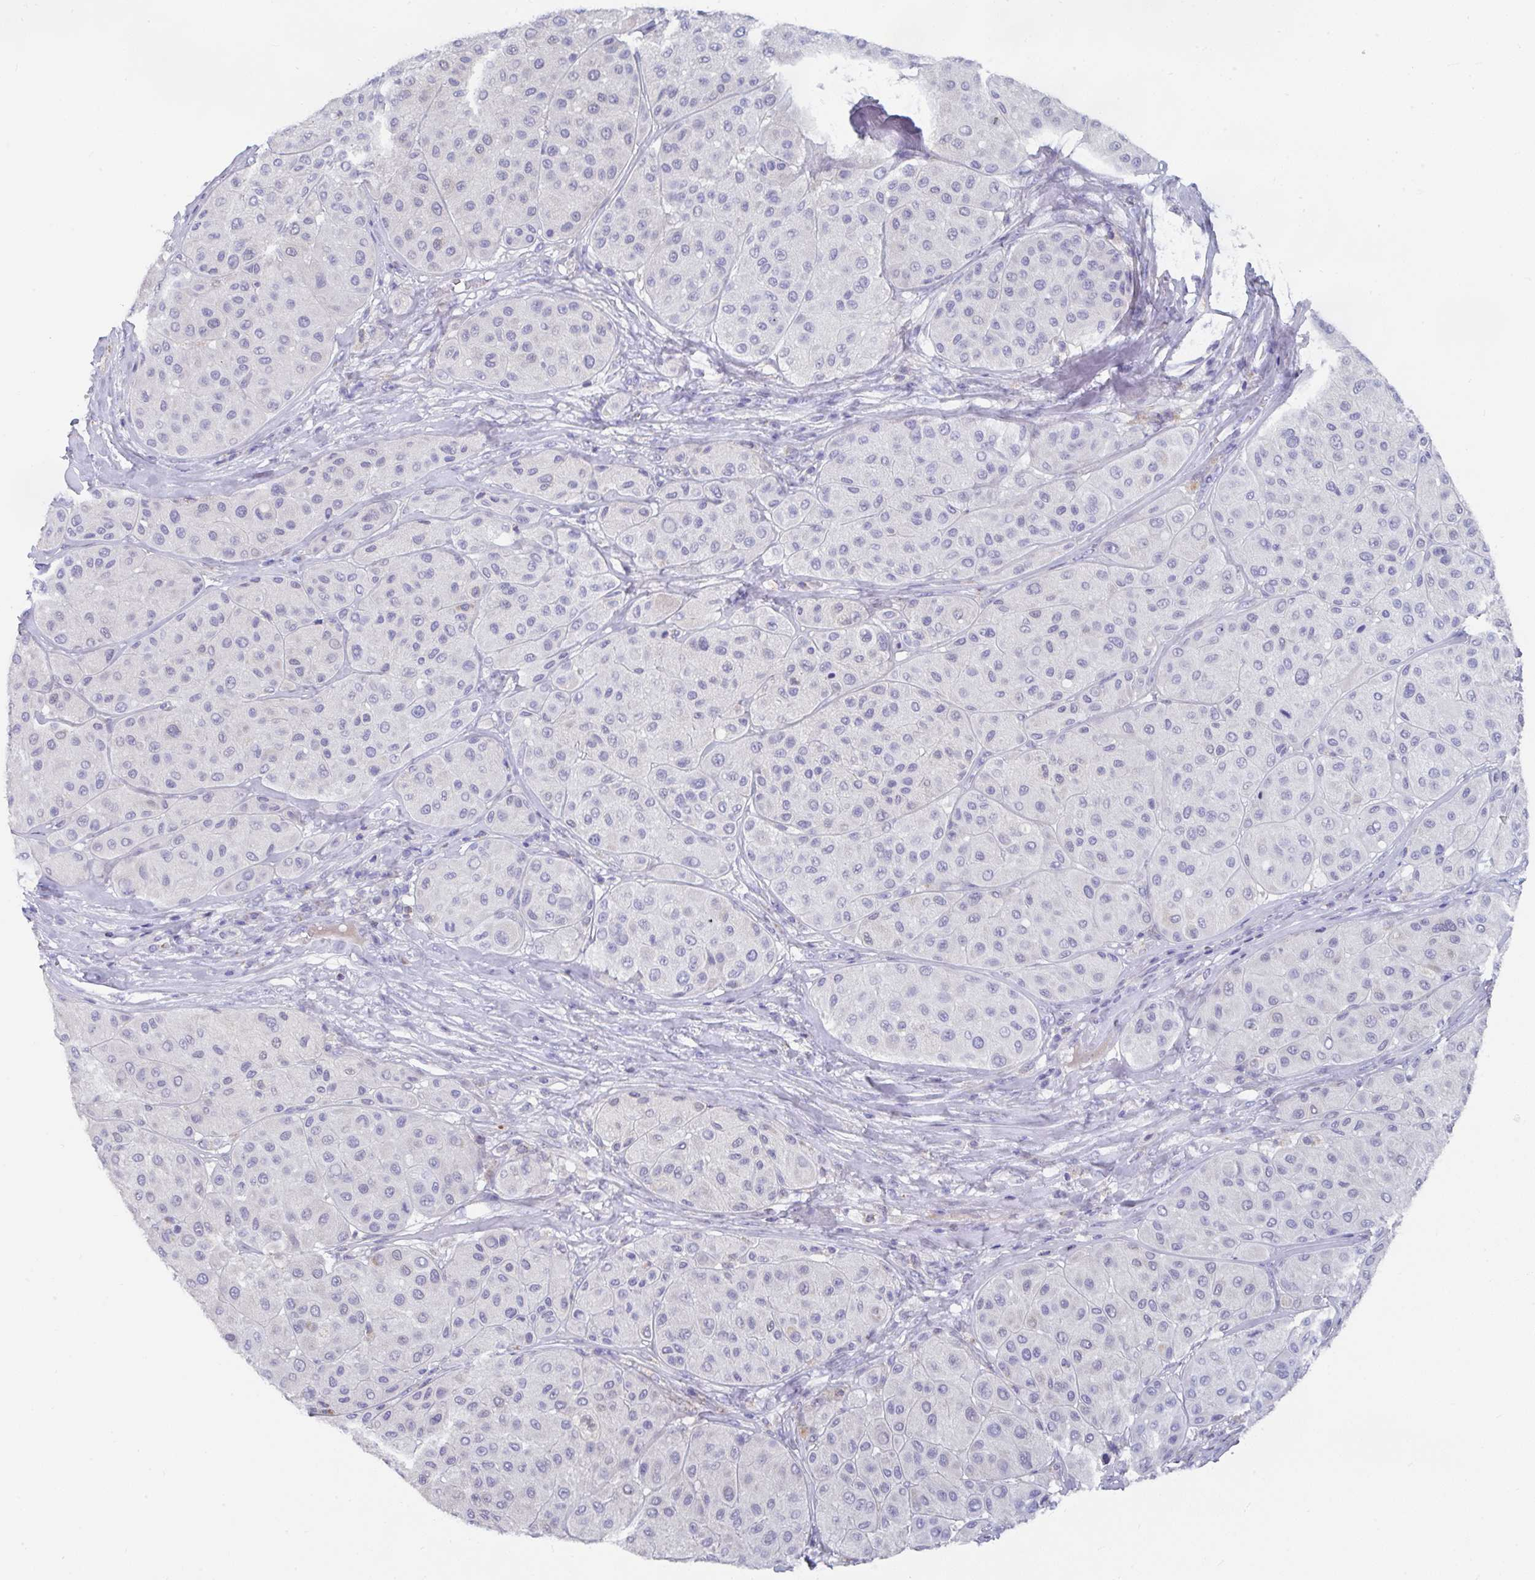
{"staining": {"intensity": "negative", "quantity": "none", "location": "none"}, "tissue": "melanoma", "cell_type": "Tumor cells", "image_type": "cancer", "snomed": [{"axis": "morphology", "description": "Malignant melanoma, Metastatic site"}, {"axis": "topography", "description": "Smooth muscle"}], "caption": "IHC histopathology image of neoplastic tissue: malignant melanoma (metastatic site) stained with DAB reveals no significant protein positivity in tumor cells.", "gene": "MGAM2", "patient": {"sex": "male", "age": 41}}